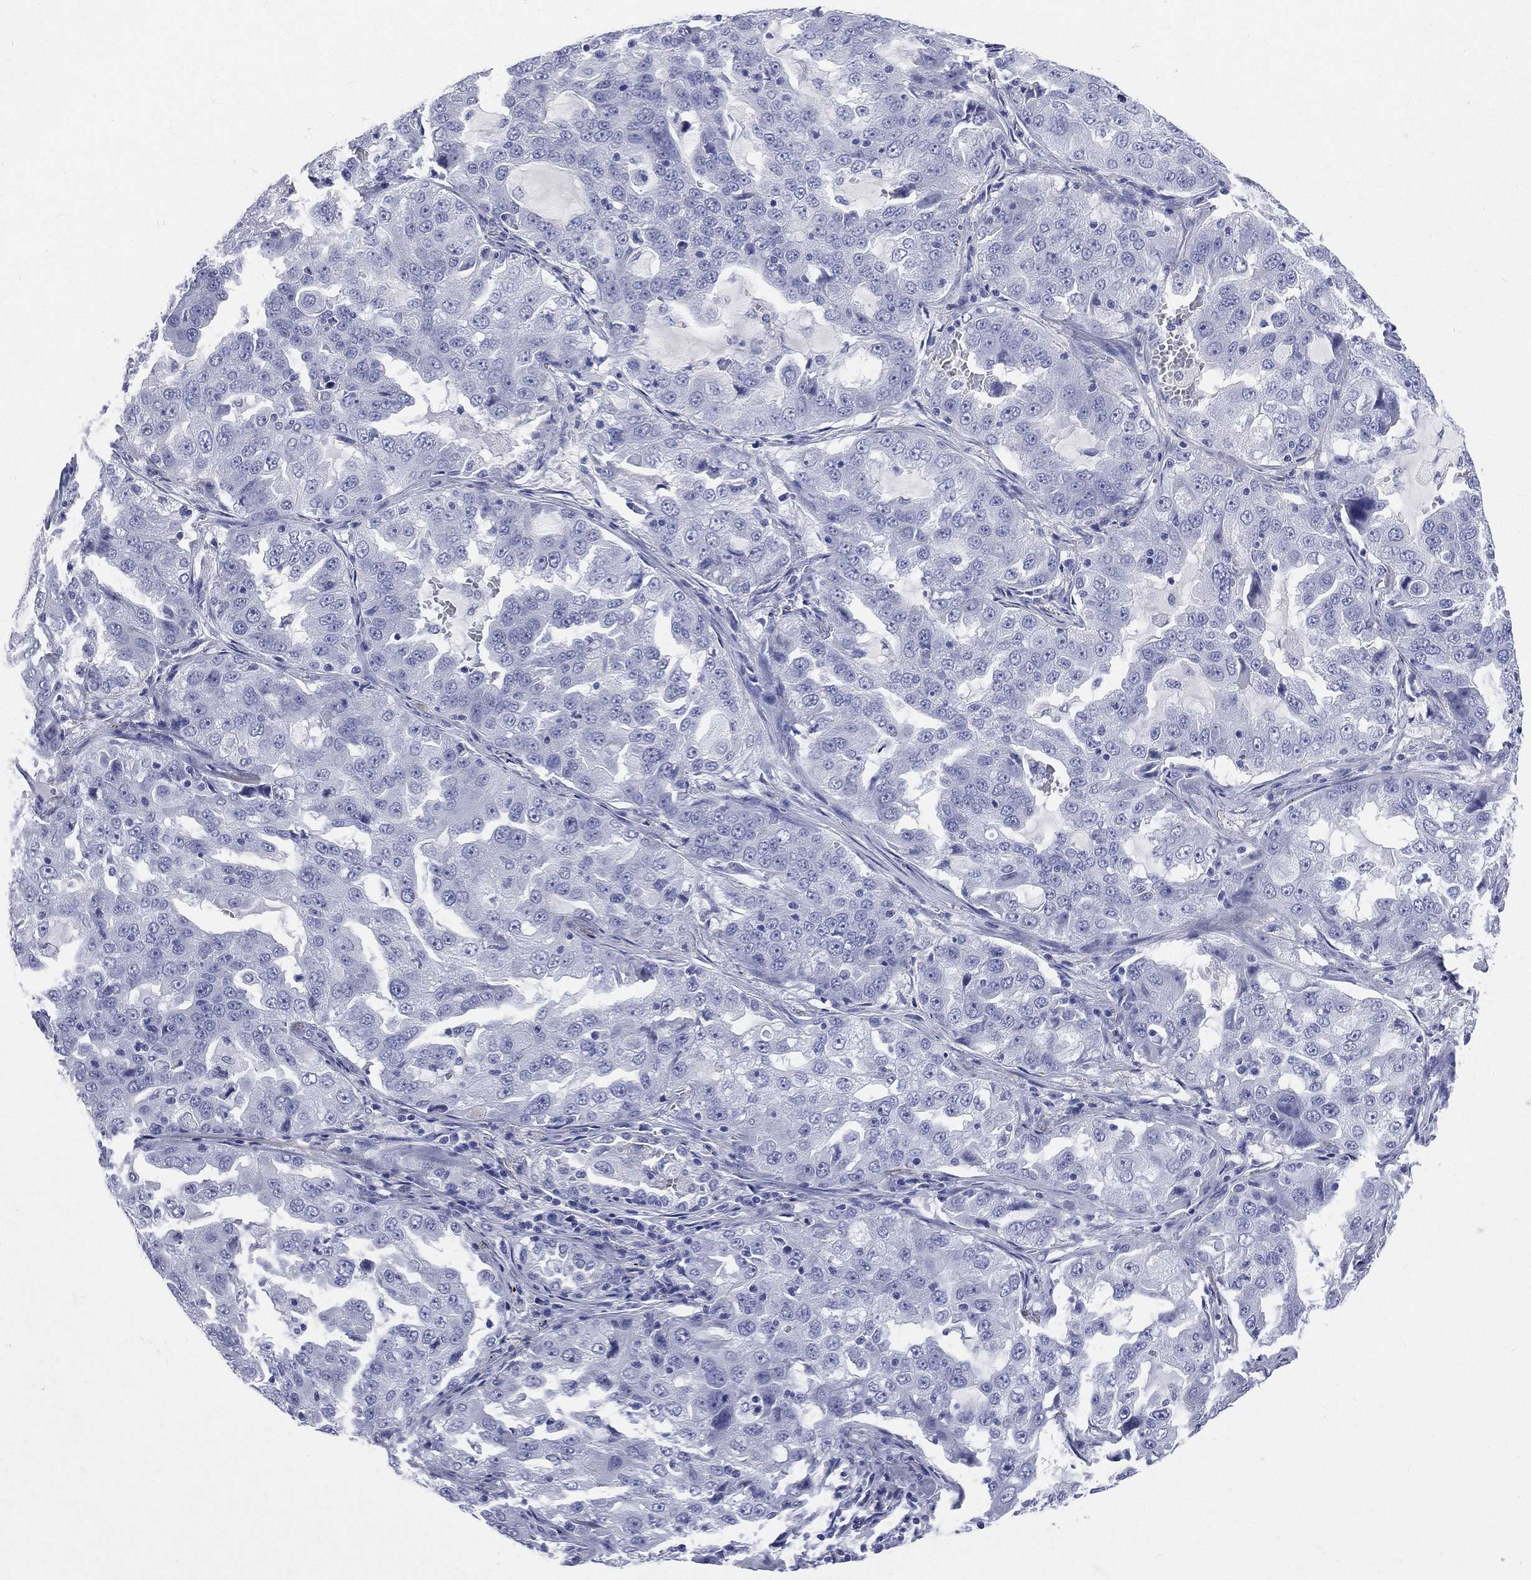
{"staining": {"intensity": "negative", "quantity": "none", "location": "none"}, "tissue": "lung cancer", "cell_type": "Tumor cells", "image_type": "cancer", "snomed": [{"axis": "morphology", "description": "Adenocarcinoma, NOS"}, {"axis": "topography", "description": "Lung"}], "caption": "A high-resolution photomicrograph shows immunohistochemistry staining of lung cancer, which exhibits no significant staining in tumor cells.", "gene": "CYLC1", "patient": {"sex": "female", "age": 61}}